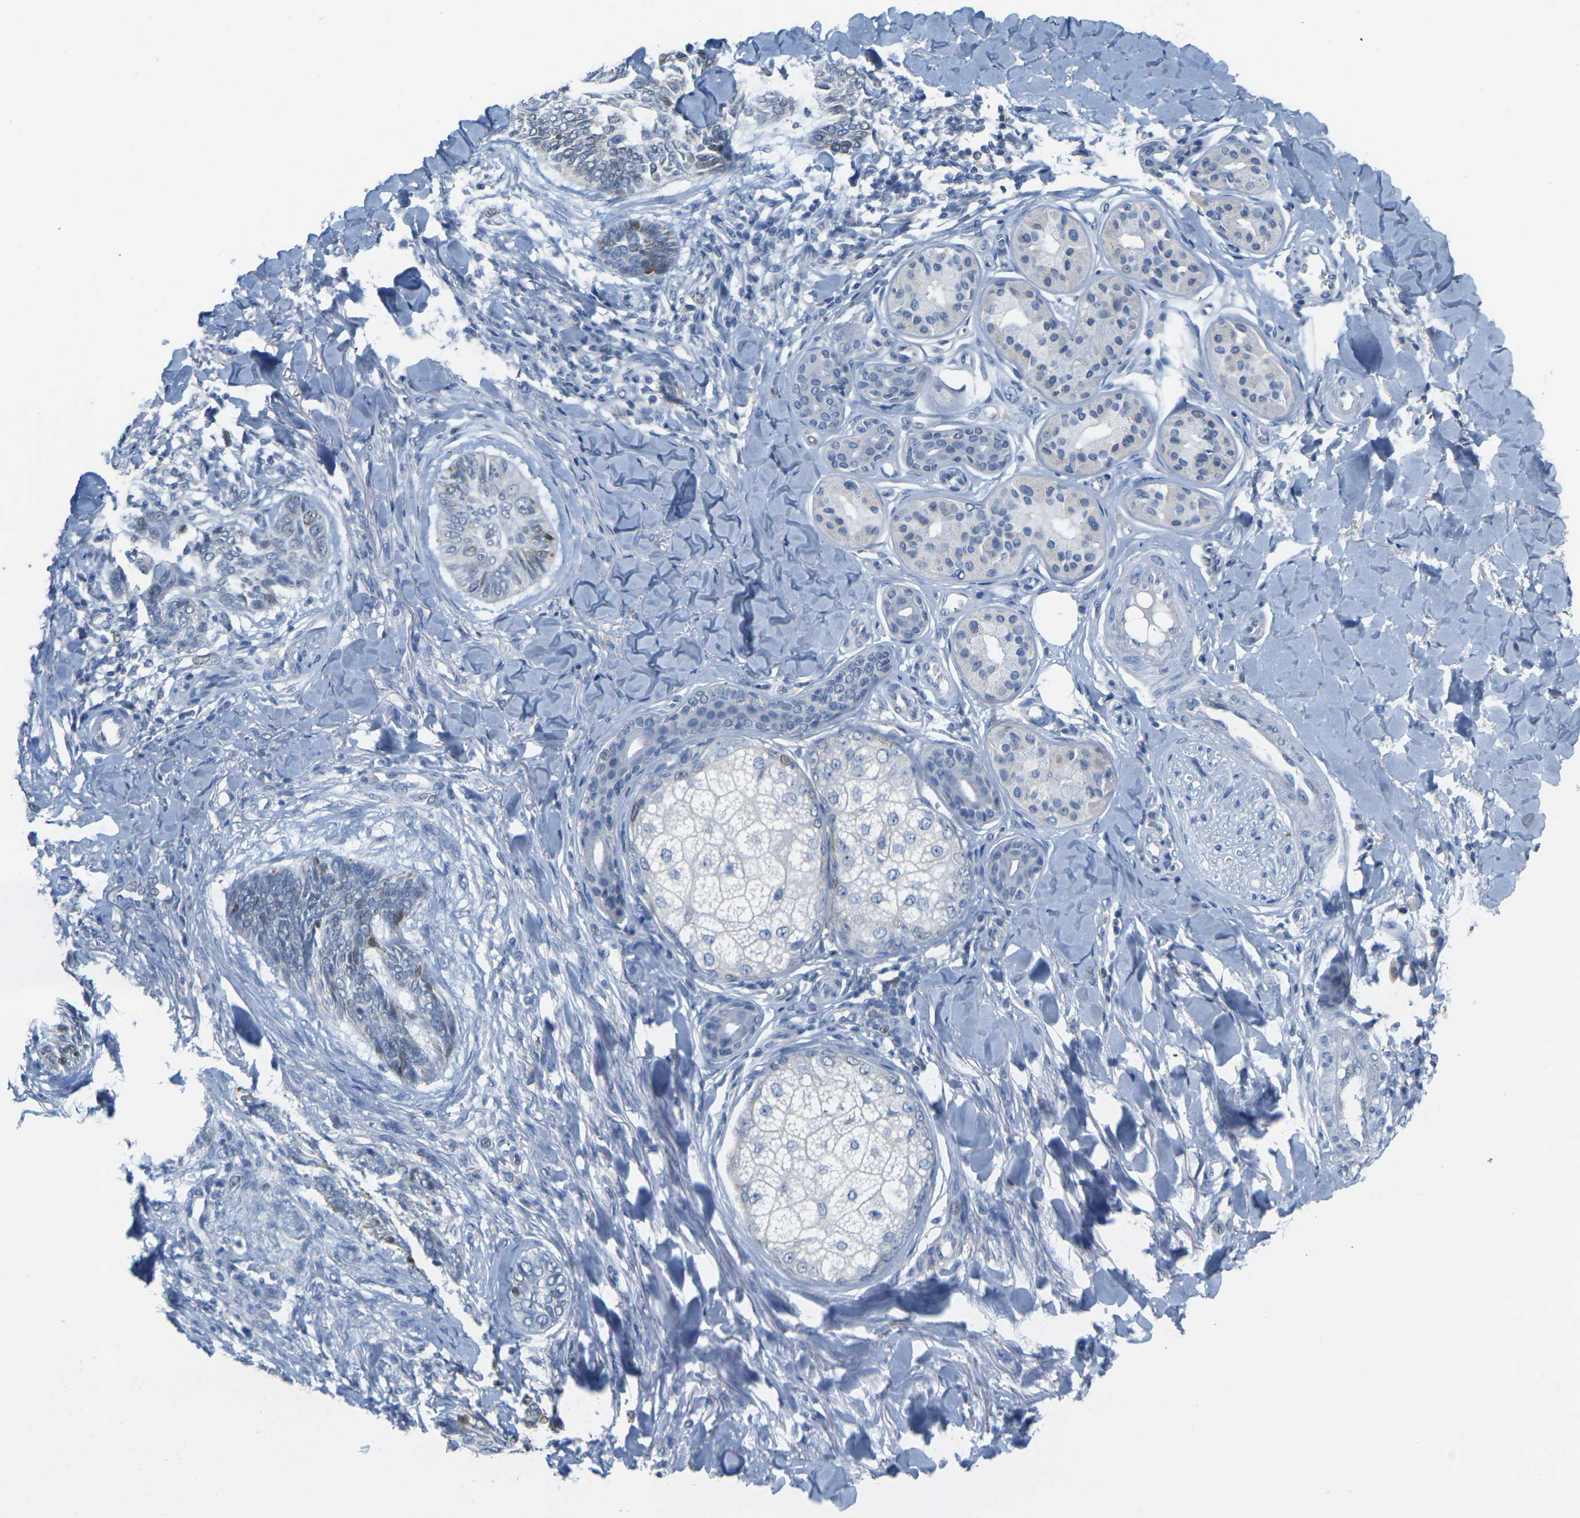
{"staining": {"intensity": "weak", "quantity": "<25%", "location": "nuclear"}, "tissue": "skin cancer", "cell_type": "Tumor cells", "image_type": "cancer", "snomed": [{"axis": "morphology", "description": "Basal cell carcinoma"}, {"axis": "topography", "description": "Skin"}], "caption": "There is no significant expression in tumor cells of skin cancer (basal cell carcinoma).", "gene": "CDK2", "patient": {"sex": "male", "age": 43}}